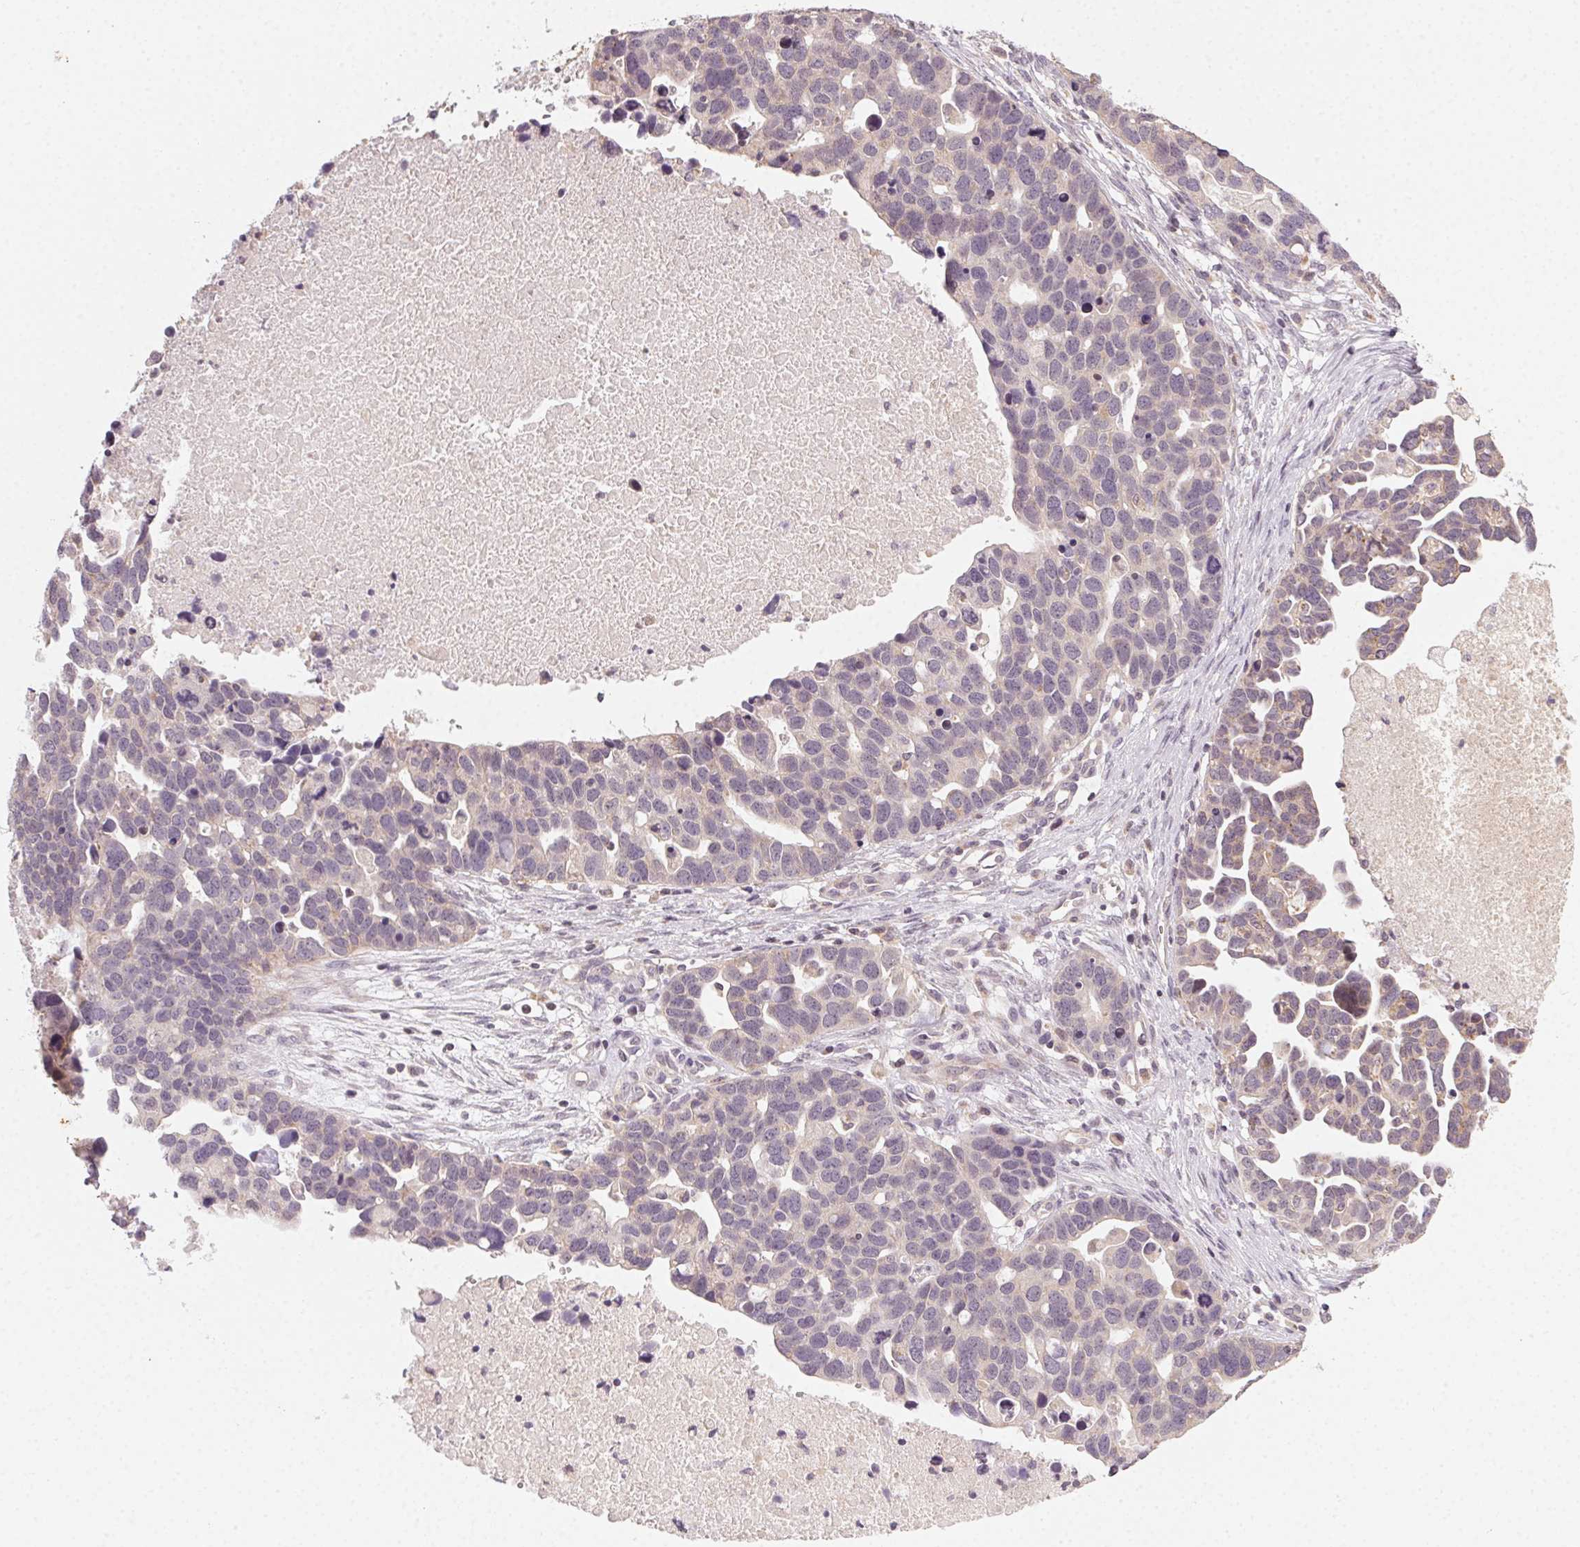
{"staining": {"intensity": "weak", "quantity": "<25%", "location": "cytoplasmic/membranous"}, "tissue": "ovarian cancer", "cell_type": "Tumor cells", "image_type": "cancer", "snomed": [{"axis": "morphology", "description": "Cystadenocarcinoma, serous, NOS"}, {"axis": "topography", "description": "Ovary"}], "caption": "Image shows no significant protein positivity in tumor cells of ovarian serous cystadenocarcinoma.", "gene": "NCOA4", "patient": {"sex": "female", "age": 54}}